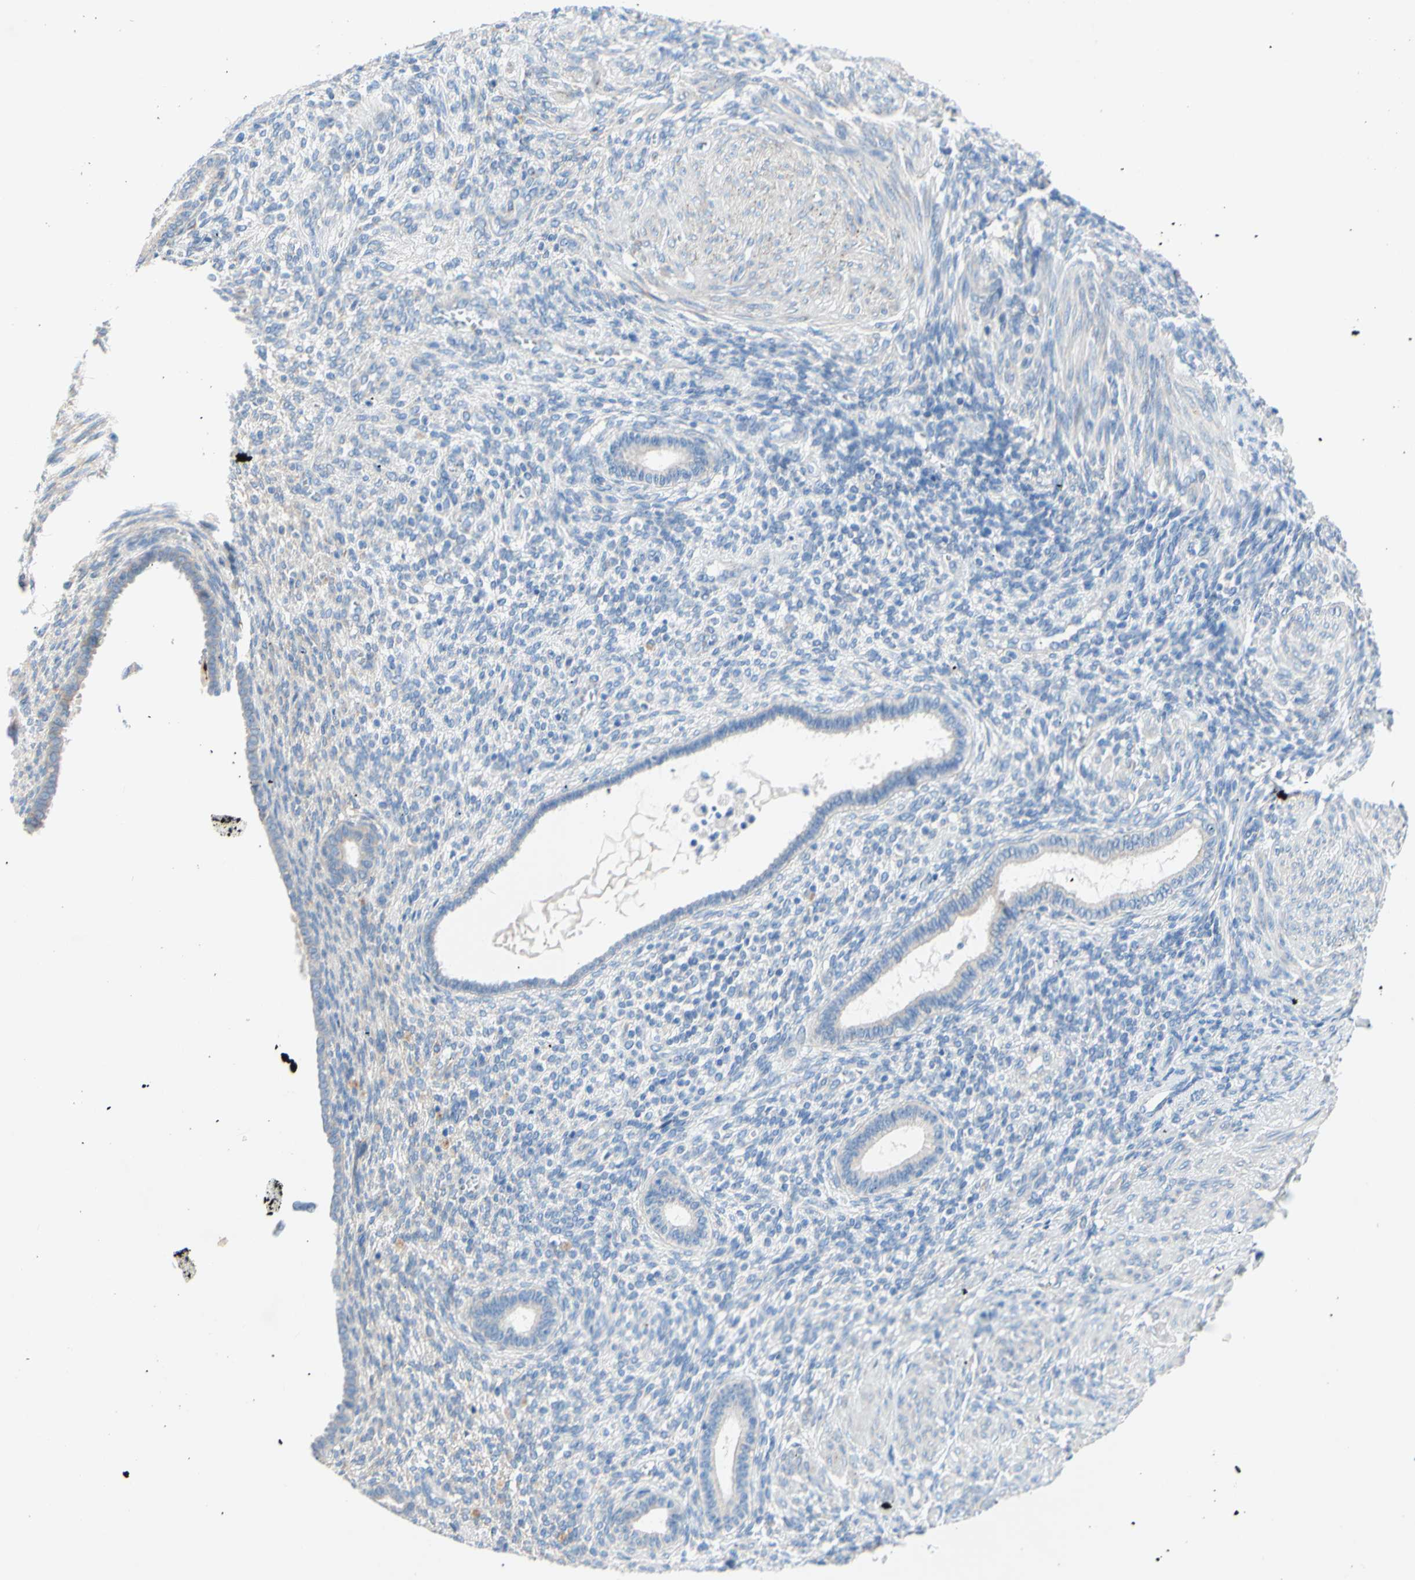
{"staining": {"intensity": "negative", "quantity": "none", "location": "none"}, "tissue": "endometrium", "cell_type": "Cells in endometrial stroma", "image_type": "normal", "snomed": [{"axis": "morphology", "description": "Normal tissue, NOS"}, {"axis": "topography", "description": "Endometrium"}], "caption": "Cells in endometrial stroma show no significant positivity in benign endometrium. (DAB IHC visualized using brightfield microscopy, high magnification).", "gene": "TMIGD2", "patient": {"sex": "female", "age": 72}}